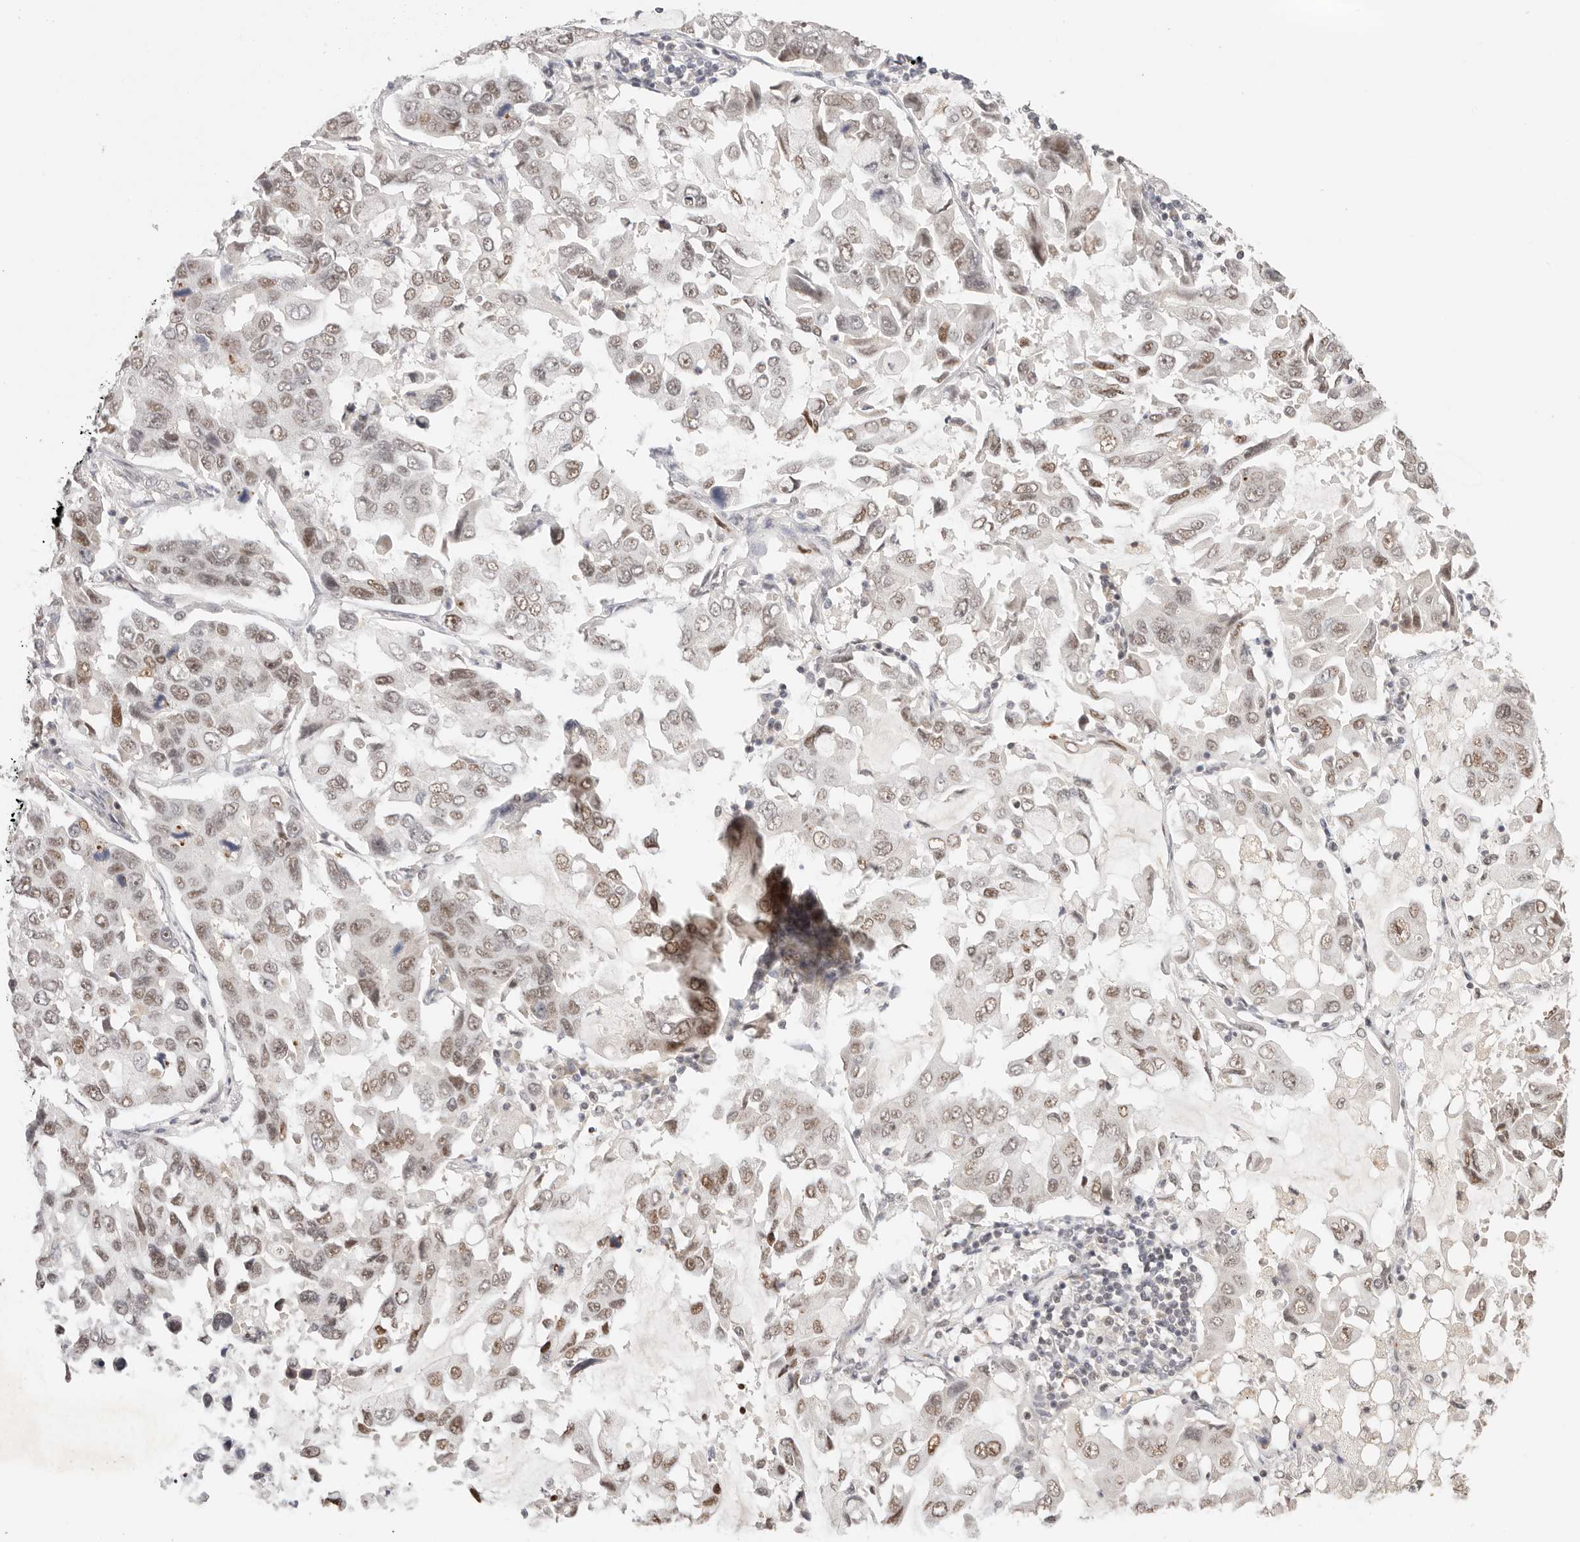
{"staining": {"intensity": "weak", "quantity": ">75%", "location": "nuclear"}, "tissue": "lung cancer", "cell_type": "Tumor cells", "image_type": "cancer", "snomed": [{"axis": "morphology", "description": "Adenocarcinoma, NOS"}, {"axis": "topography", "description": "Lung"}], "caption": "Immunohistochemical staining of lung cancer displays low levels of weak nuclear expression in approximately >75% of tumor cells. (DAB IHC, brown staining for protein, blue staining for nuclei).", "gene": "RFC3", "patient": {"sex": "male", "age": 64}}